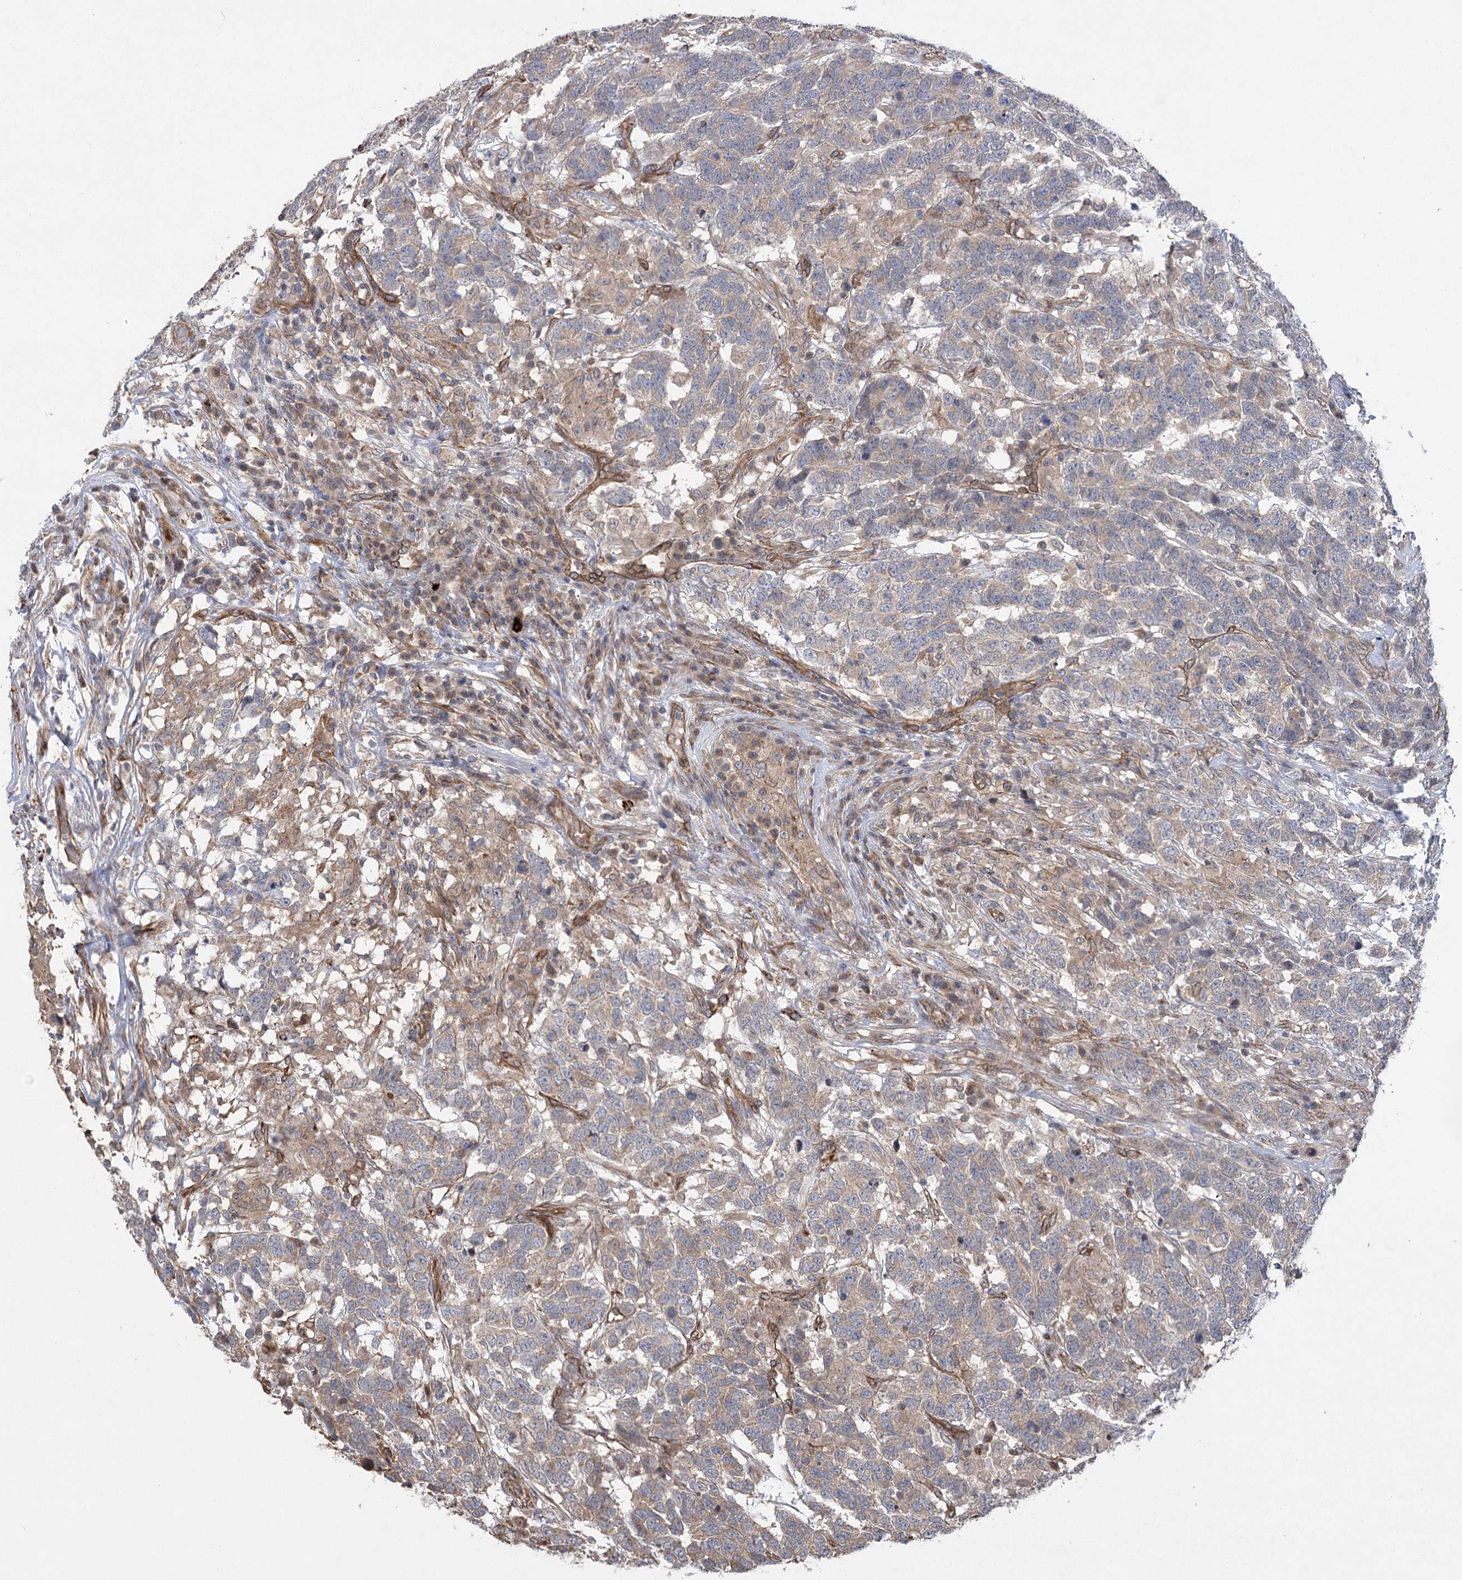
{"staining": {"intensity": "weak", "quantity": "25%-75%", "location": "cytoplasmic/membranous"}, "tissue": "testis cancer", "cell_type": "Tumor cells", "image_type": "cancer", "snomed": [{"axis": "morphology", "description": "Carcinoma, Embryonal, NOS"}, {"axis": "topography", "description": "Testis"}], "caption": "Immunohistochemistry of human testis cancer shows low levels of weak cytoplasmic/membranous positivity in about 25%-75% of tumor cells.", "gene": "RWDD4", "patient": {"sex": "male", "age": 26}}